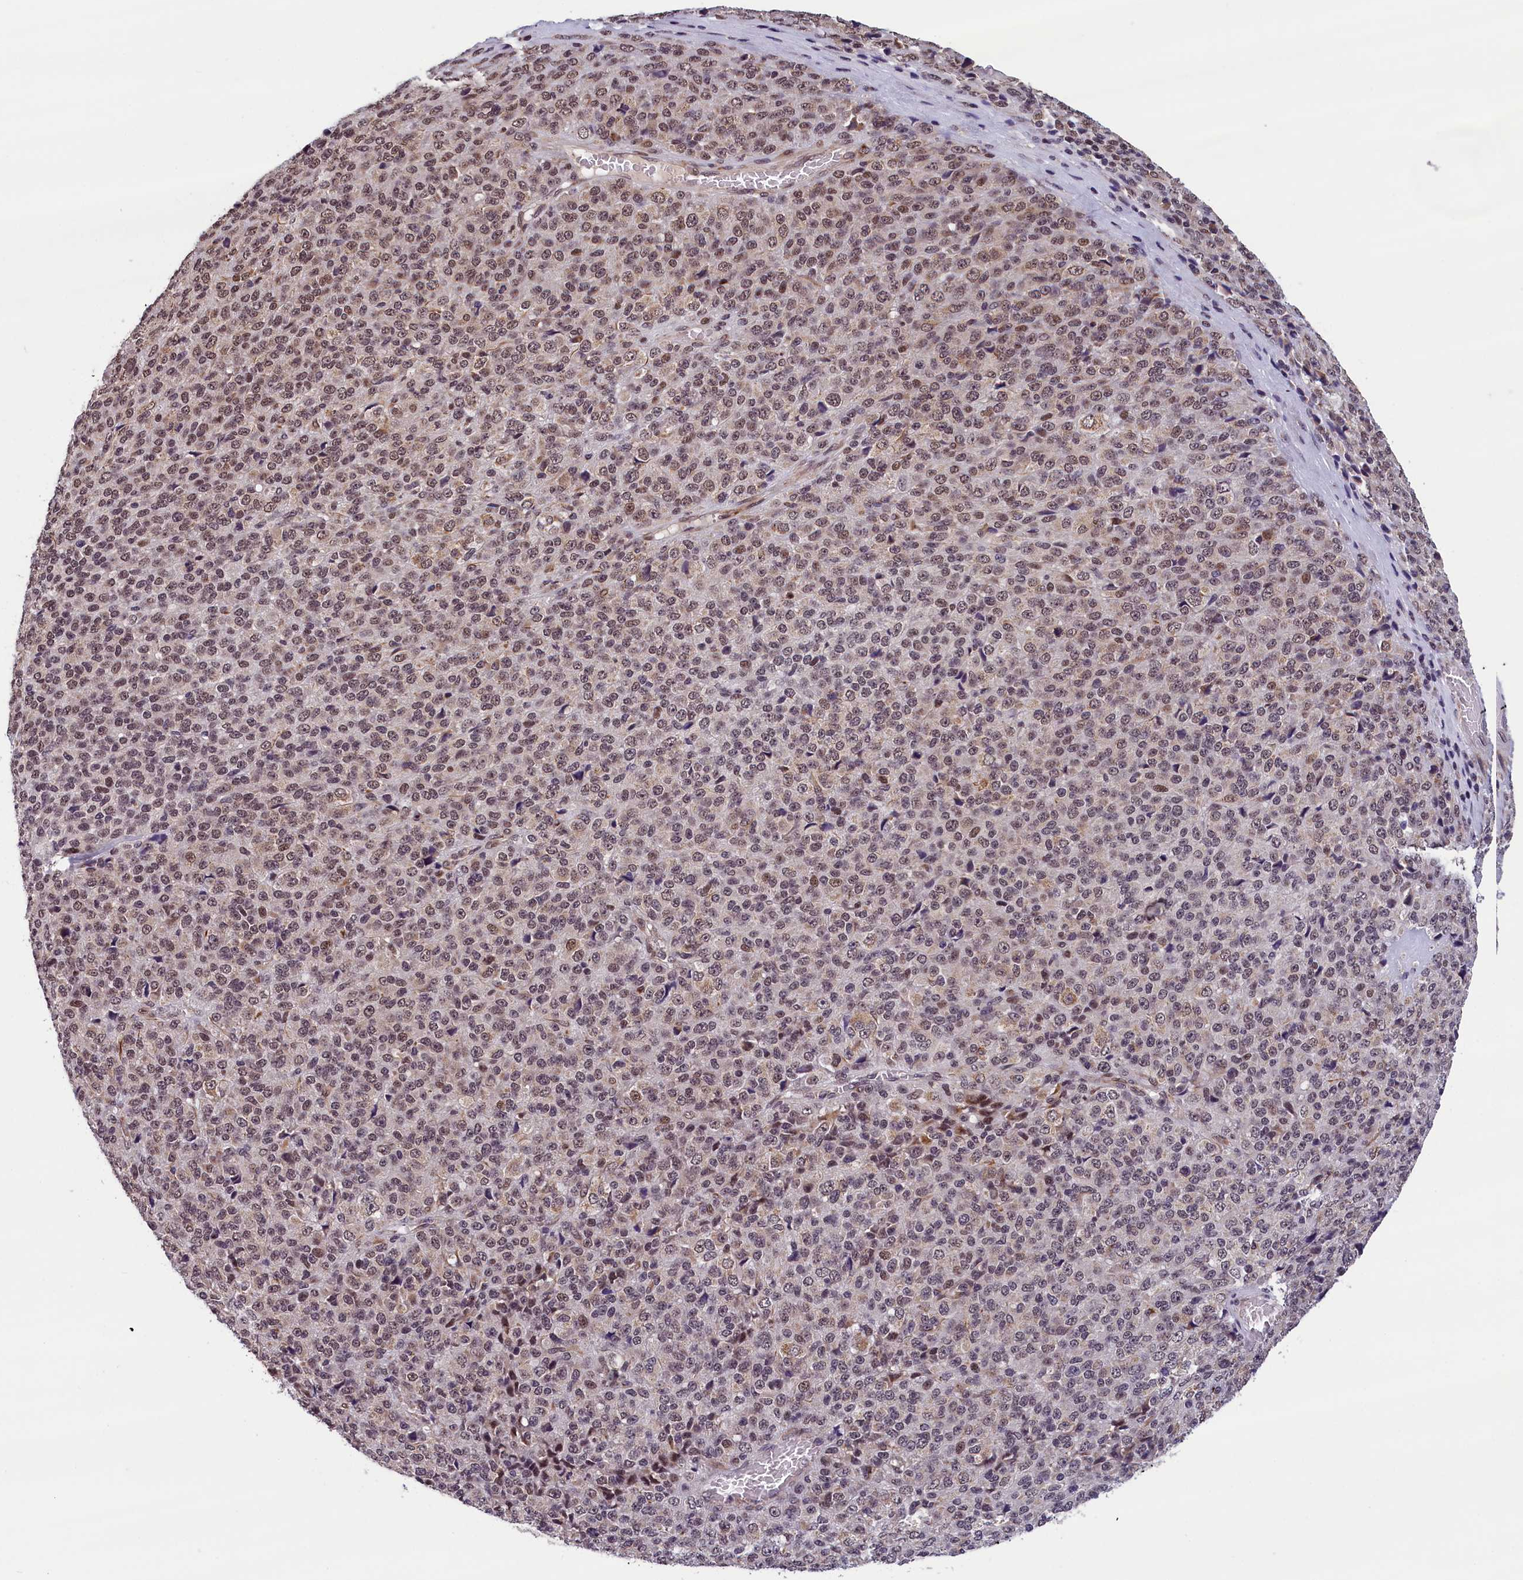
{"staining": {"intensity": "moderate", "quantity": "25%-75%", "location": "nuclear"}, "tissue": "melanoma", "cell_type": "Tumor cells", "image_type": "cancer", "snomed": [{"axis": "morphology", "description": "Malignant melanoma, Metastatic site"}, {"axis": "topography", "description": "Brain"}], "caption": "This is an image of immunohistochemistry staining of melanoma, which shows moderate positivity in the nuclear of tumor cells.", "gene": "KCNK6", "patient": {"sex": "female", "age": 56}}